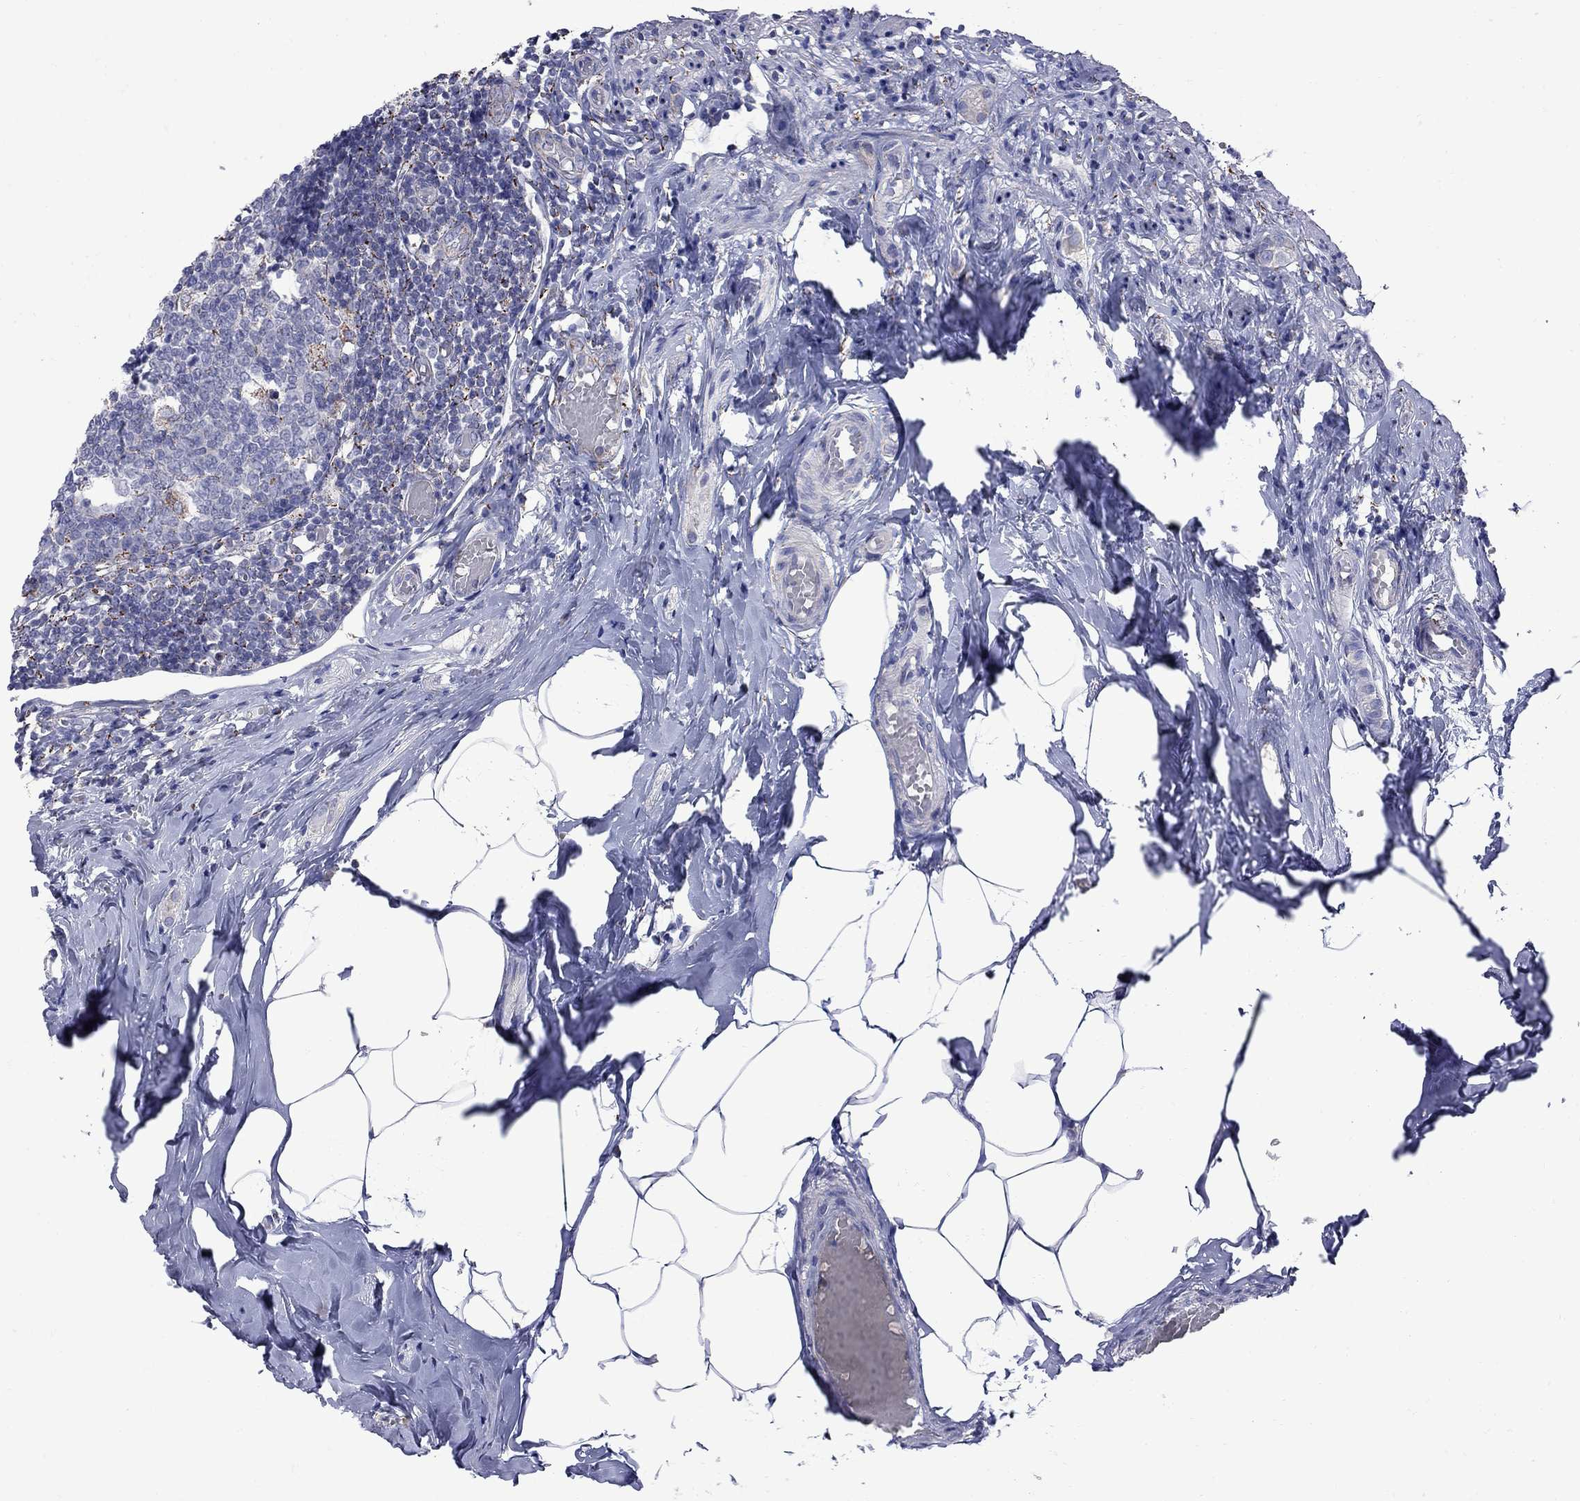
{"staining": {"intensity": "moderate", "quantity": "<25%", "location": "cytoplasmic/membranous"}, "tissue": "appendix", "cell_type": "Glandular cells", "image_type": "normal", "snomed": [{"axis": "morphology", "description": "Normal tissue, NOS"}, {"axis": "topography", "description": "Appendix"}], "caption": "The immunohistochemical stain shows moderate cytoplasmic/membranous staining in glandular cells of benign appendix.", "gene": "SESTD1", "patient": {"sex": "female", "age": 32}}